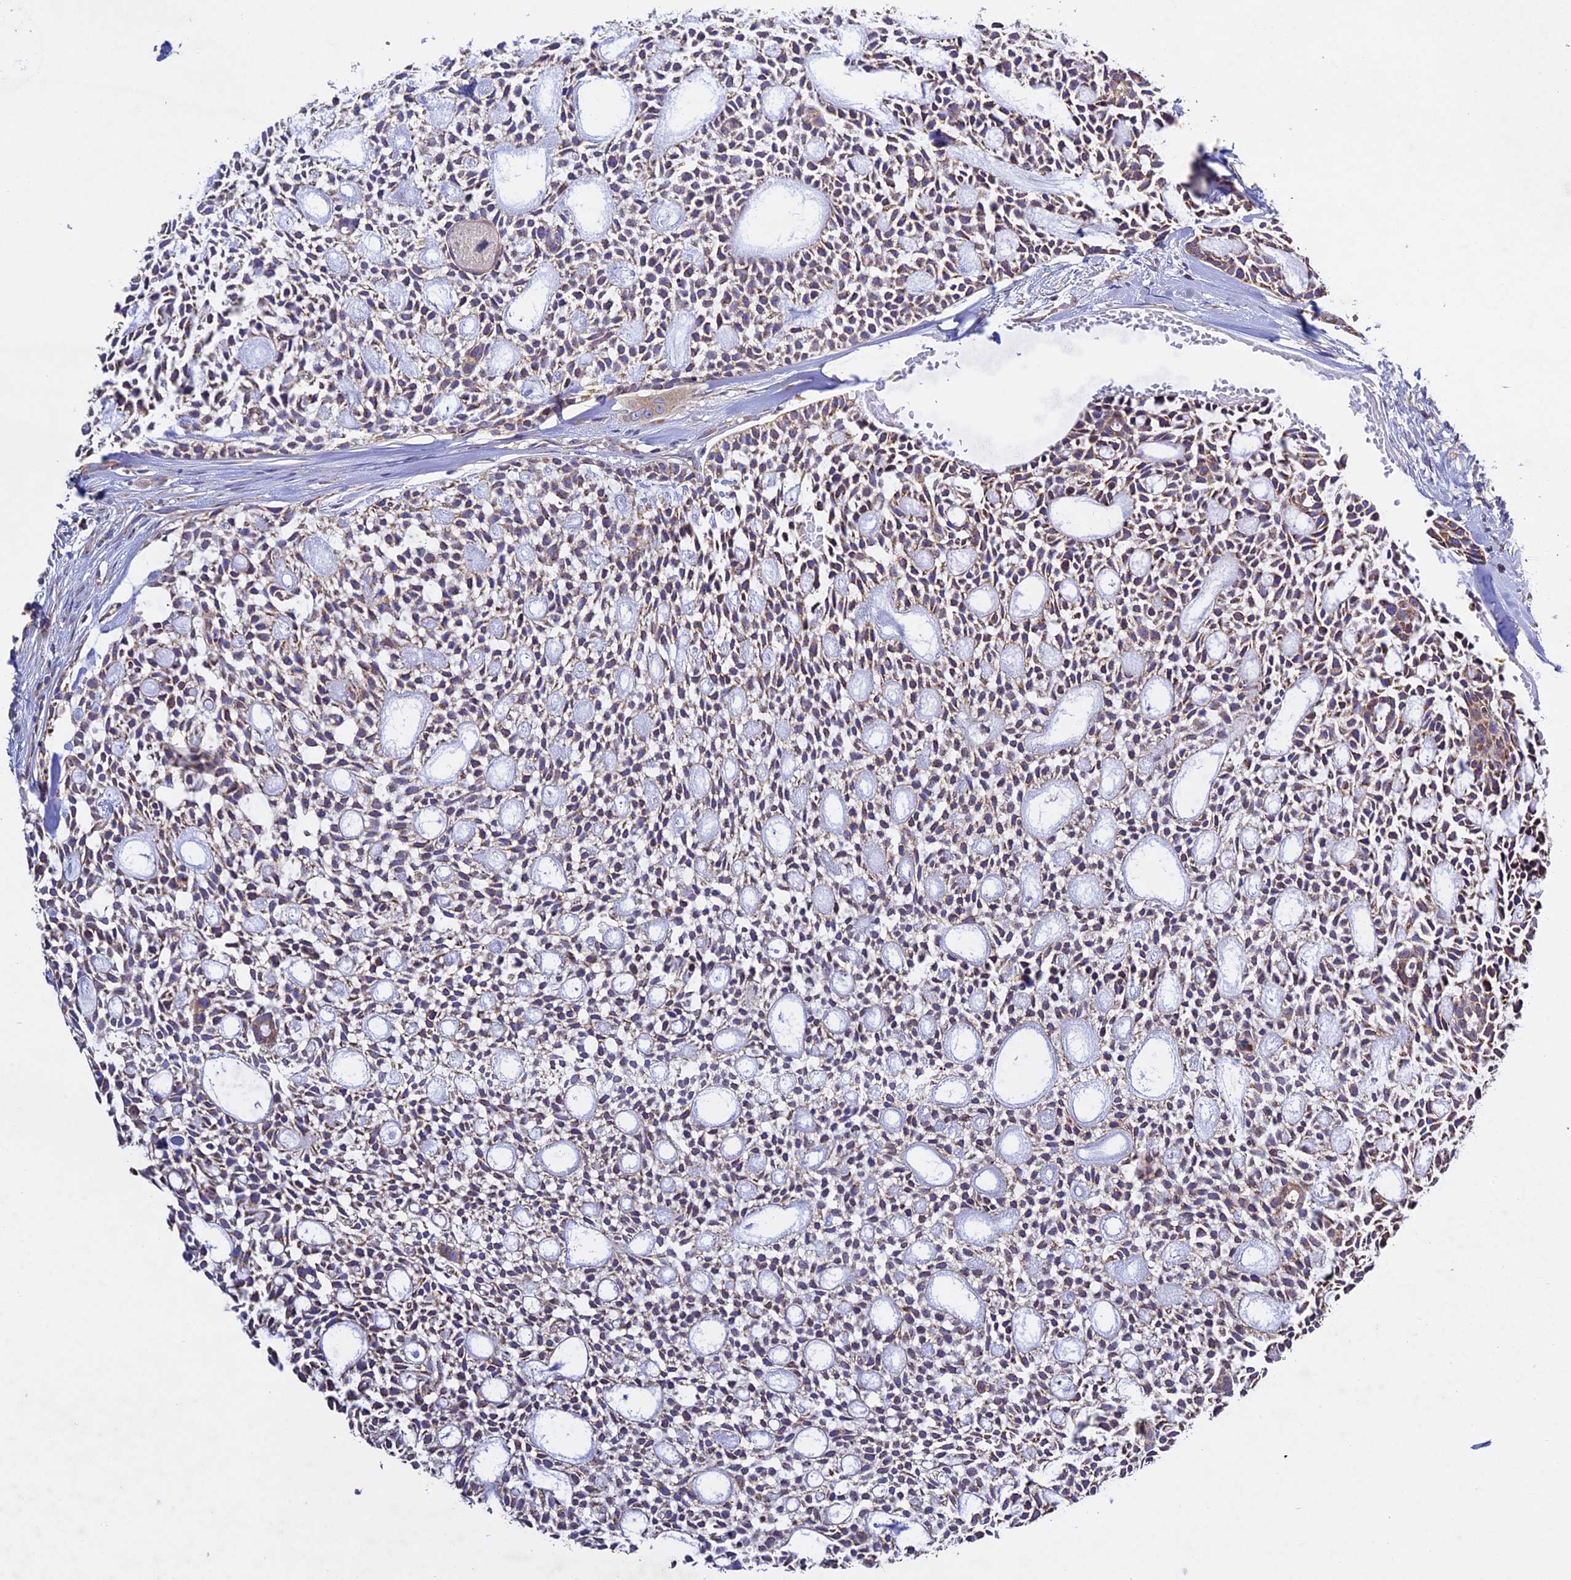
{"staining": {"intensity": "moderate", "quantity": "25%-75%", "location": "cytoplasmic/membranous"}, "tissue": "head and neck cancer", "cell_type": "Tumor cells", "image_type": "cancer", "snomed": [{"axis": "morphology", "description": "Adenocarcinoma, NOS"}, {"axis": "topography", "description": "Subcutis"}, {"axis": "topography", "description": "Head-Neck"}], "caption": "Head and neck cancer was stained to show a protein in brown. There is medium levels of moderate cytoplasmic/membranous positivity in approximately 25%-75% of tumor cells.", "gene": "OCEL1", "patient": {"sex": "female", "age": 73}}